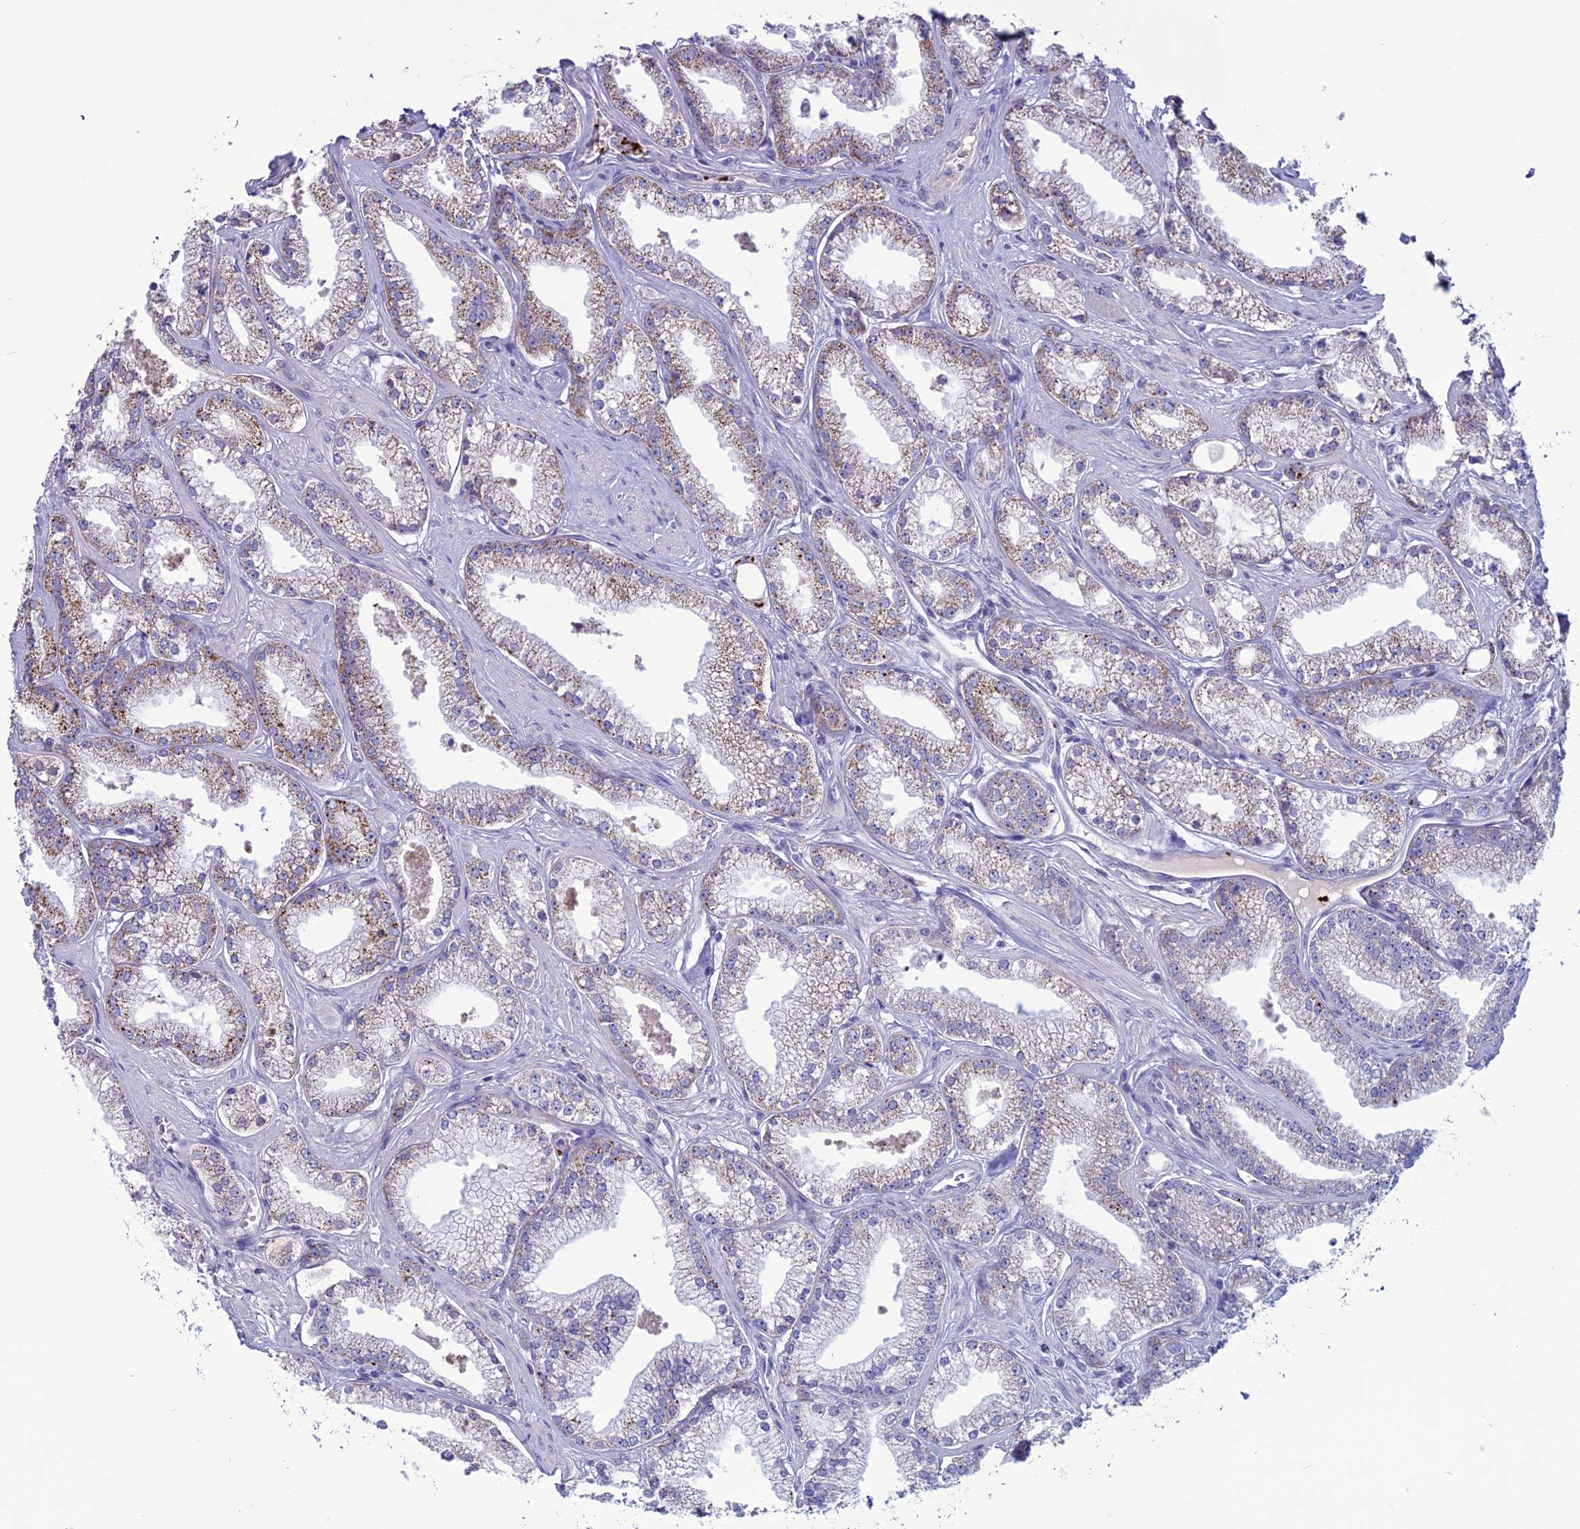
{"staining": {"intensity": "moderate", "quantity": "25%-75%", "location": "cytoplasmic/membranous"}, "tissue": "prostate cancer", "cell_type": "Tumor cells", "image_type": "cancer", "snomed": [{"axis": "morphology", "description": "Adenocarcinoma, High grade"}, {"axis": "topography", "description": "Prostate"}], "caption": "The immunohistochemical stain labels moderate cytoplasmic/membranous positivity in tumor cells of prostate cancer (adenocarcinoma (high-grade)) tissue. The staining was performed using DAB to visualize the protein expression in brown, while the nuclei were stained in blue with hematoxylin (Magnification: 20x).", "gene": "C21orf140", "patient": {"sex": "male", "age": 67}}